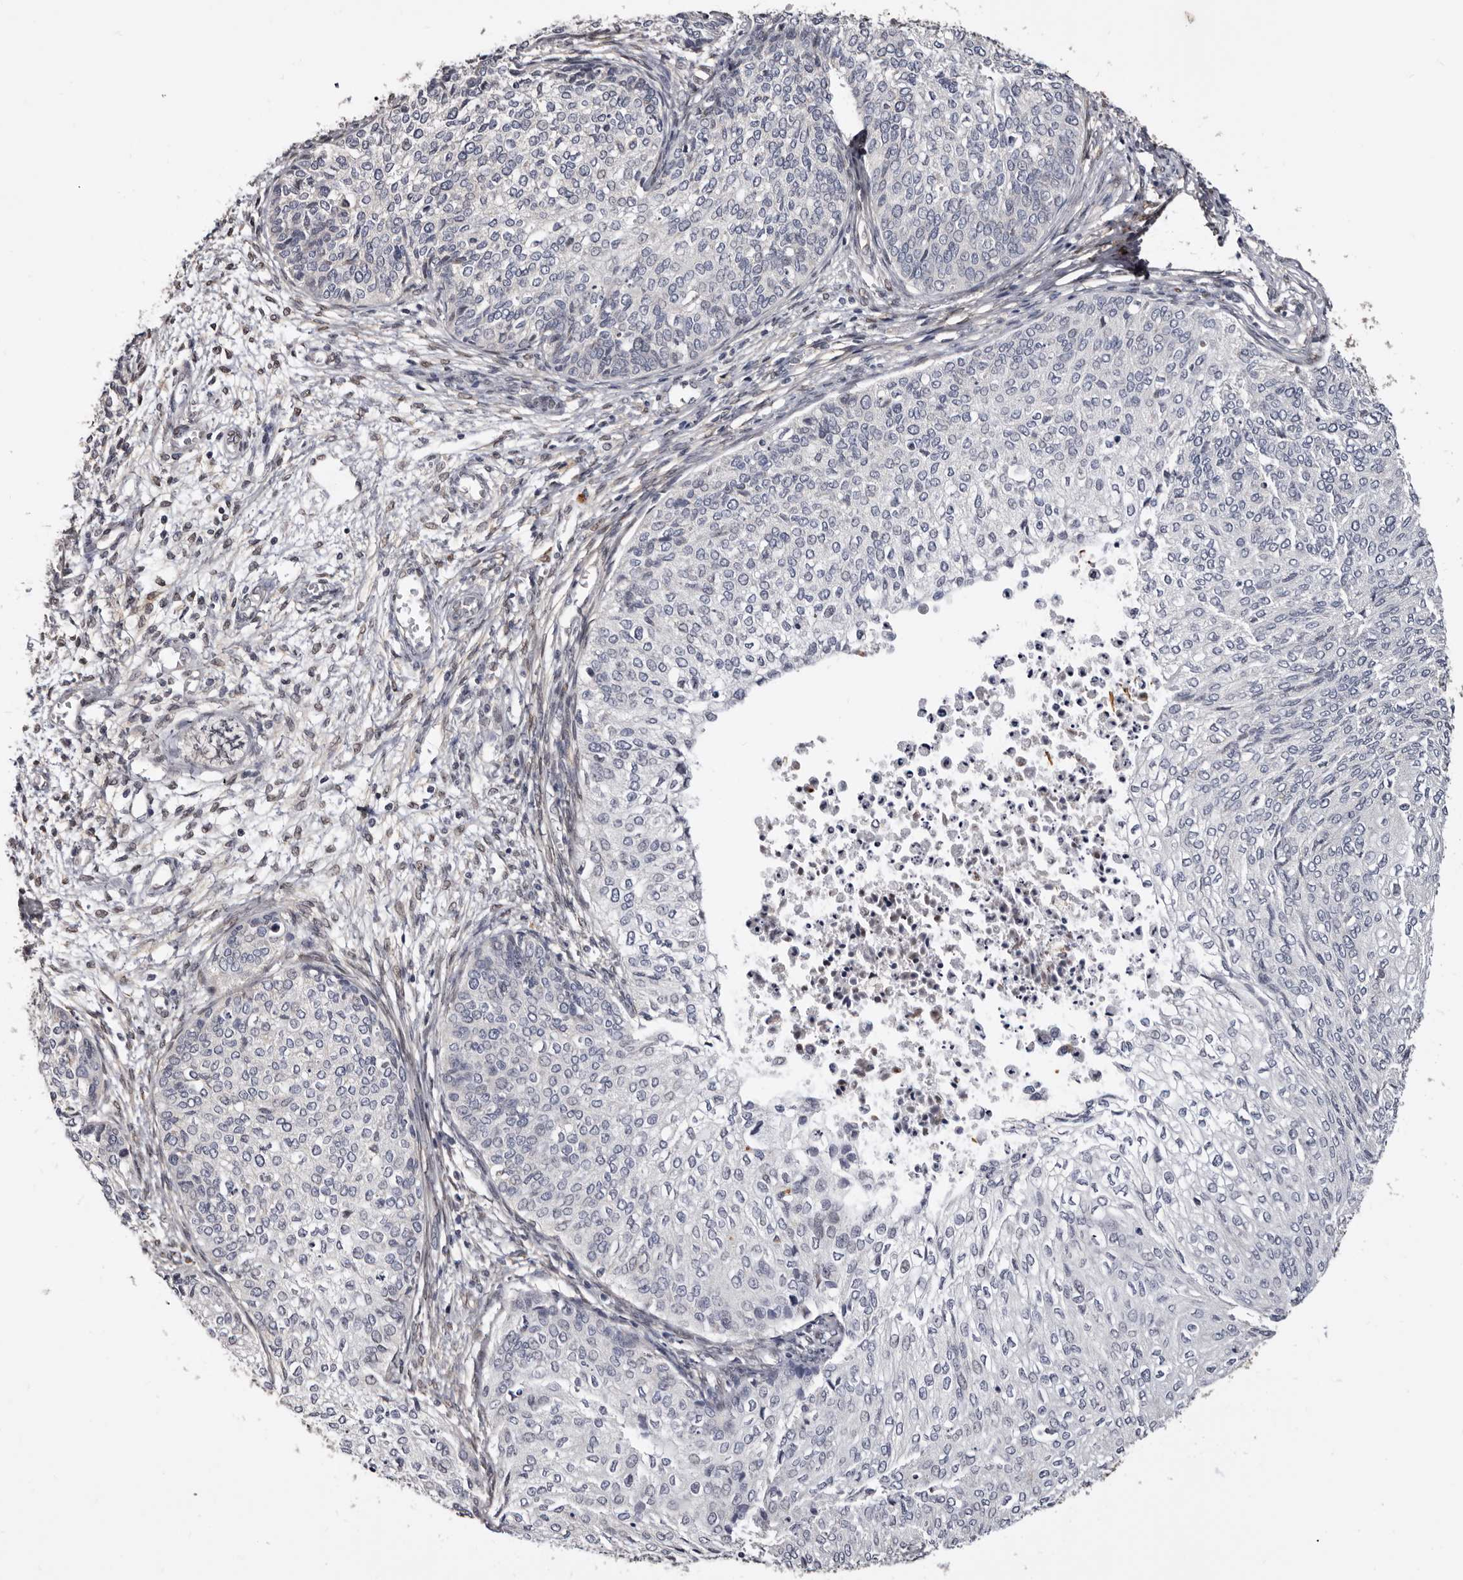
{"staining": {"intensity": "negative", "quantity": "none", "location": "none"}, "tissue": "cervical cancer", "cell_type": "Tumor cells", "image_type": "cancer", "snomed": [{"axis": "morphology", "description": "Squamous cell carcinoma, NOS"}, {"axis": "topography", "description": "Cervix"}], "caption": "High magnification brightfield microscopy of cervical cancer stained with DAB (3,3'-diaminobenzidine) (brown) and counterstained with hematoxylin (blue): tumor cells show no significant expression.", "gene": "KHDRBS2", "patient": {"sex": "female", "age": 37}}